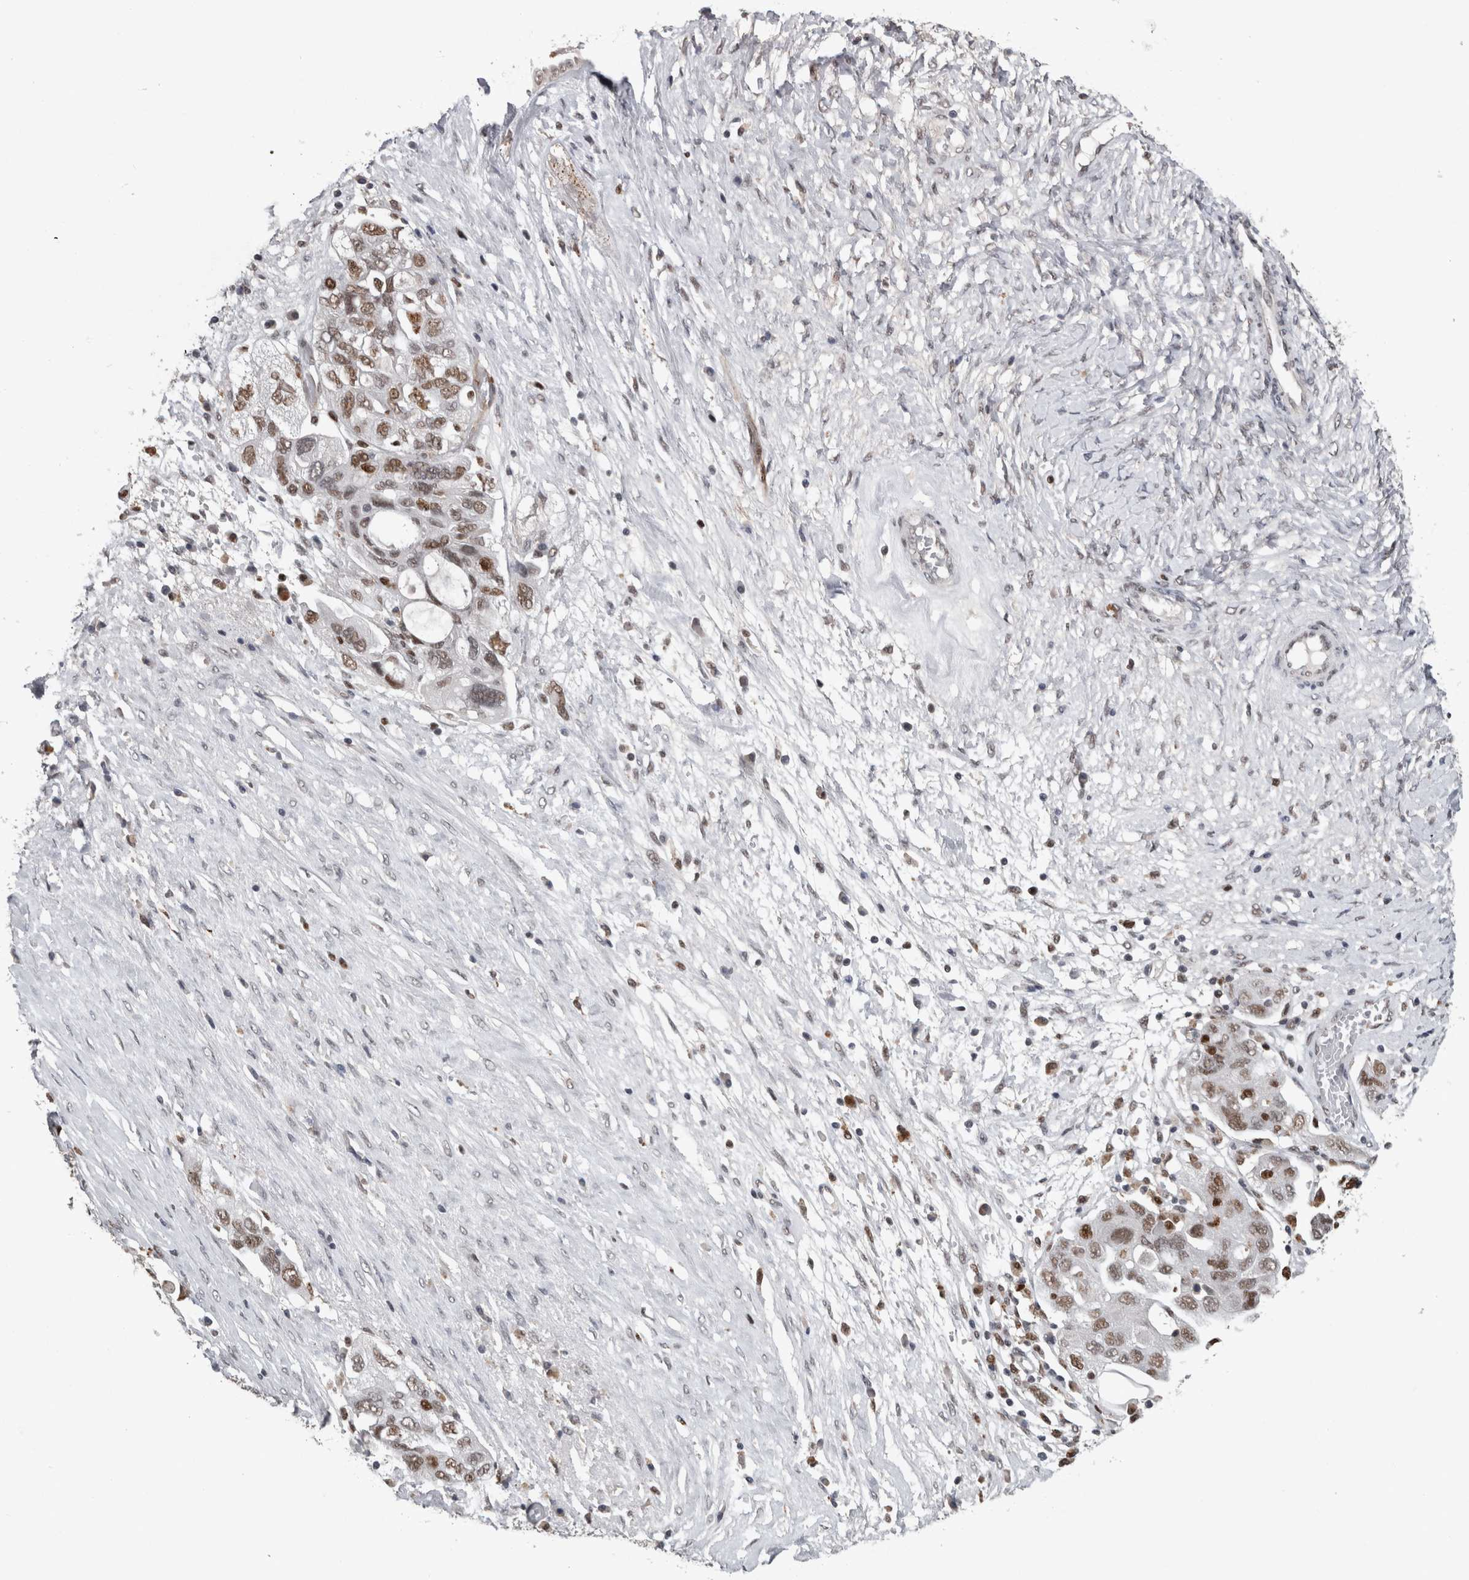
{"staining": {"intensity": "moderate", "quantity": ">75%", "location": "nuclear"}, "tissue": "ovarian cancer", "cell_type": "Tumor cells", "image_type": "cancer", "snomed": [{"axis": "morphology", "description": "Carcinoma, NOS"}, {"axis": "morphology", "description": "Cystadenocarcinoma, serous, NOS"}, {"axis": "topography", "description": "Ovary"}], "caption": "Immunohistochemistry (IHC) of human ovarian cancer exhibits medium levels of moderate nuclear staining in approximately >75% of tumor cells. (DAB IHC with brightfield microscopy, high magnification).", "gene": "POLD2", "patient": {"sex": "female", "age": 69}}